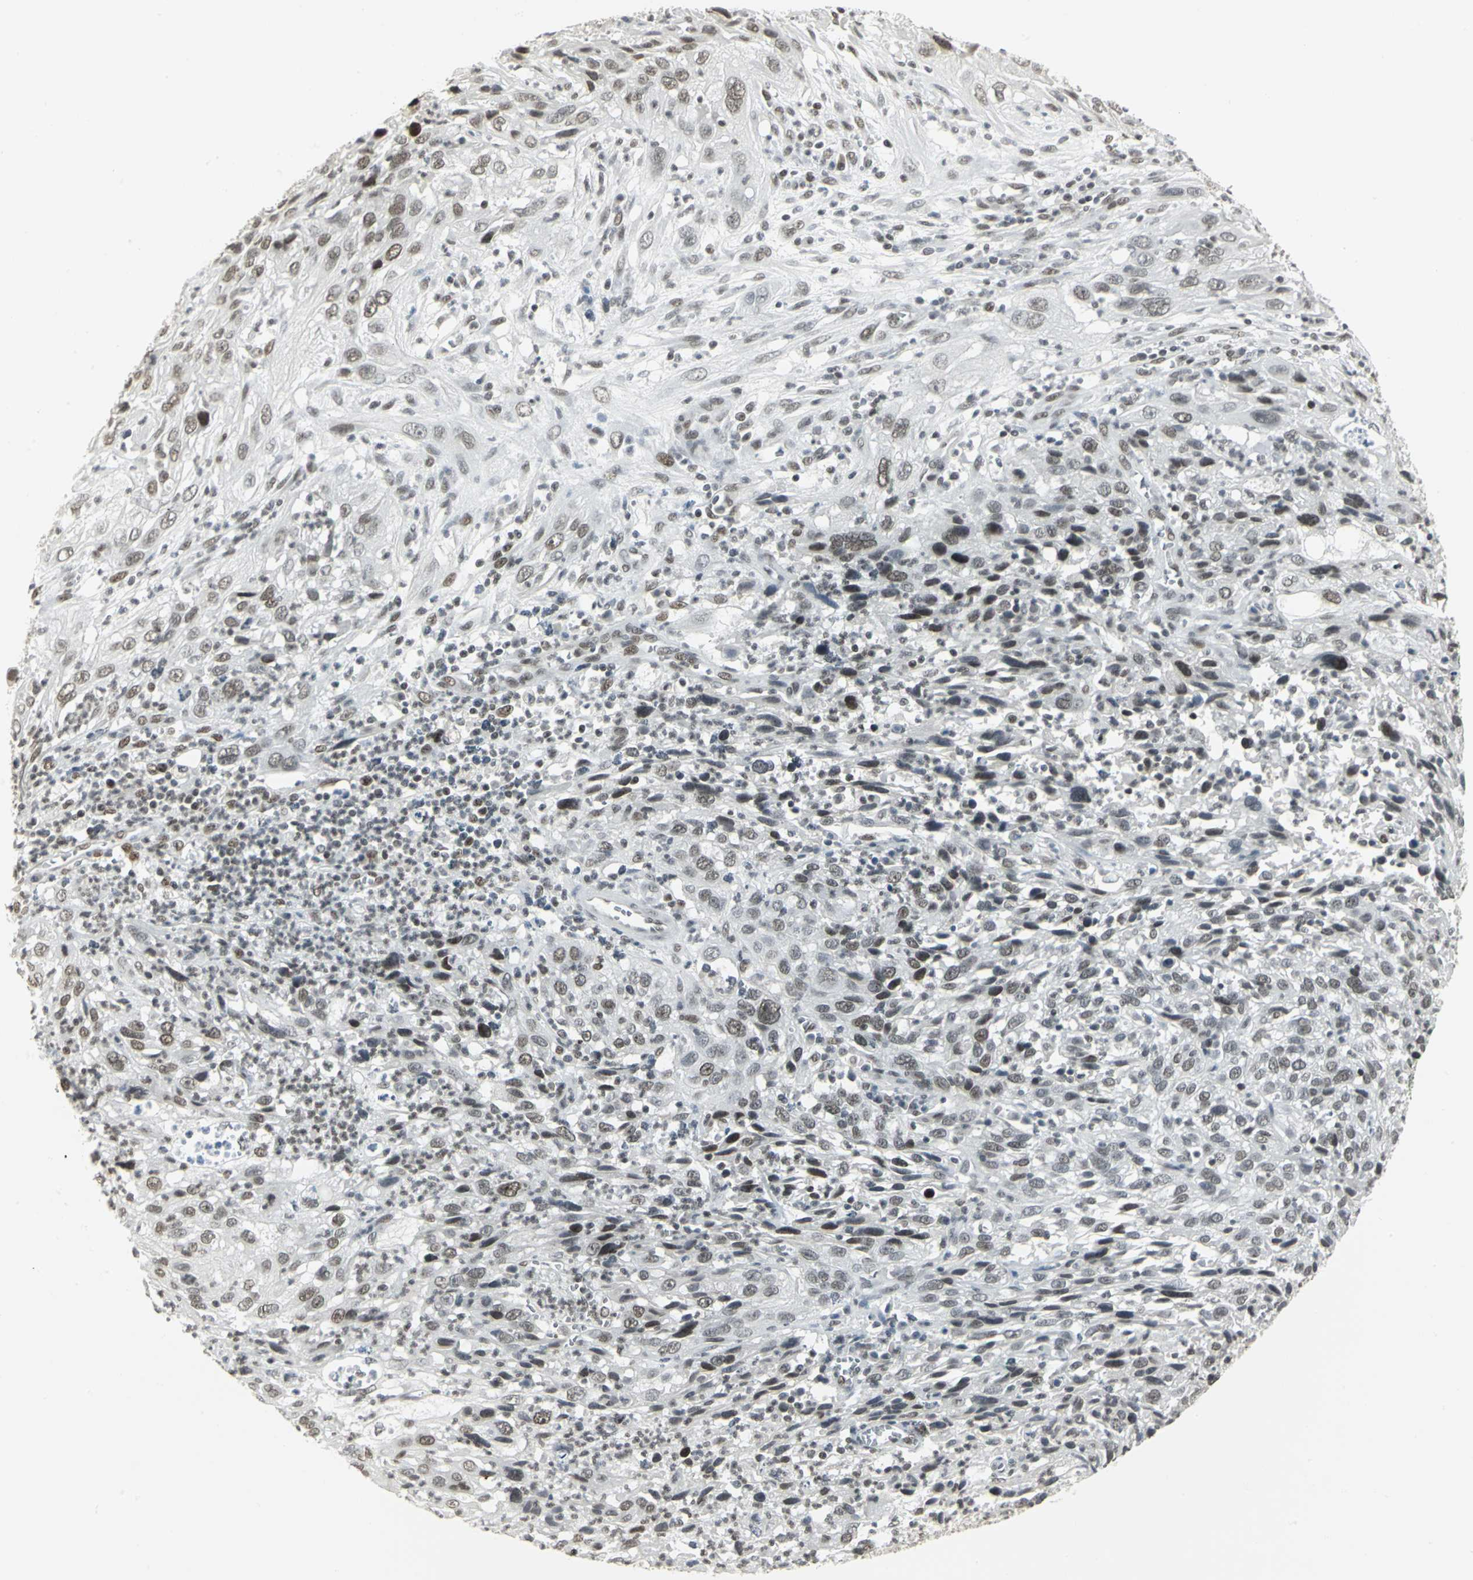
{"staining": {"intensity": "weak", "quantity": ">75%", "location": "nuclear"}, "tissue": "cervical cancer", "cell_type": "Tumor cells", "image_type": "cancer", "snomed": [{"axis": "morphology", "description": "Squamous cell carcinoma, NOS"}, {"axis": "topography", "description": "Cervix"}], "caption": "Squamous cell carcinoma (cervical) tissue displays weak nuclear positivity in about >75% of tumor cells", "gene": "CBX3", "patient": {"sex": "female", "age": 32}}